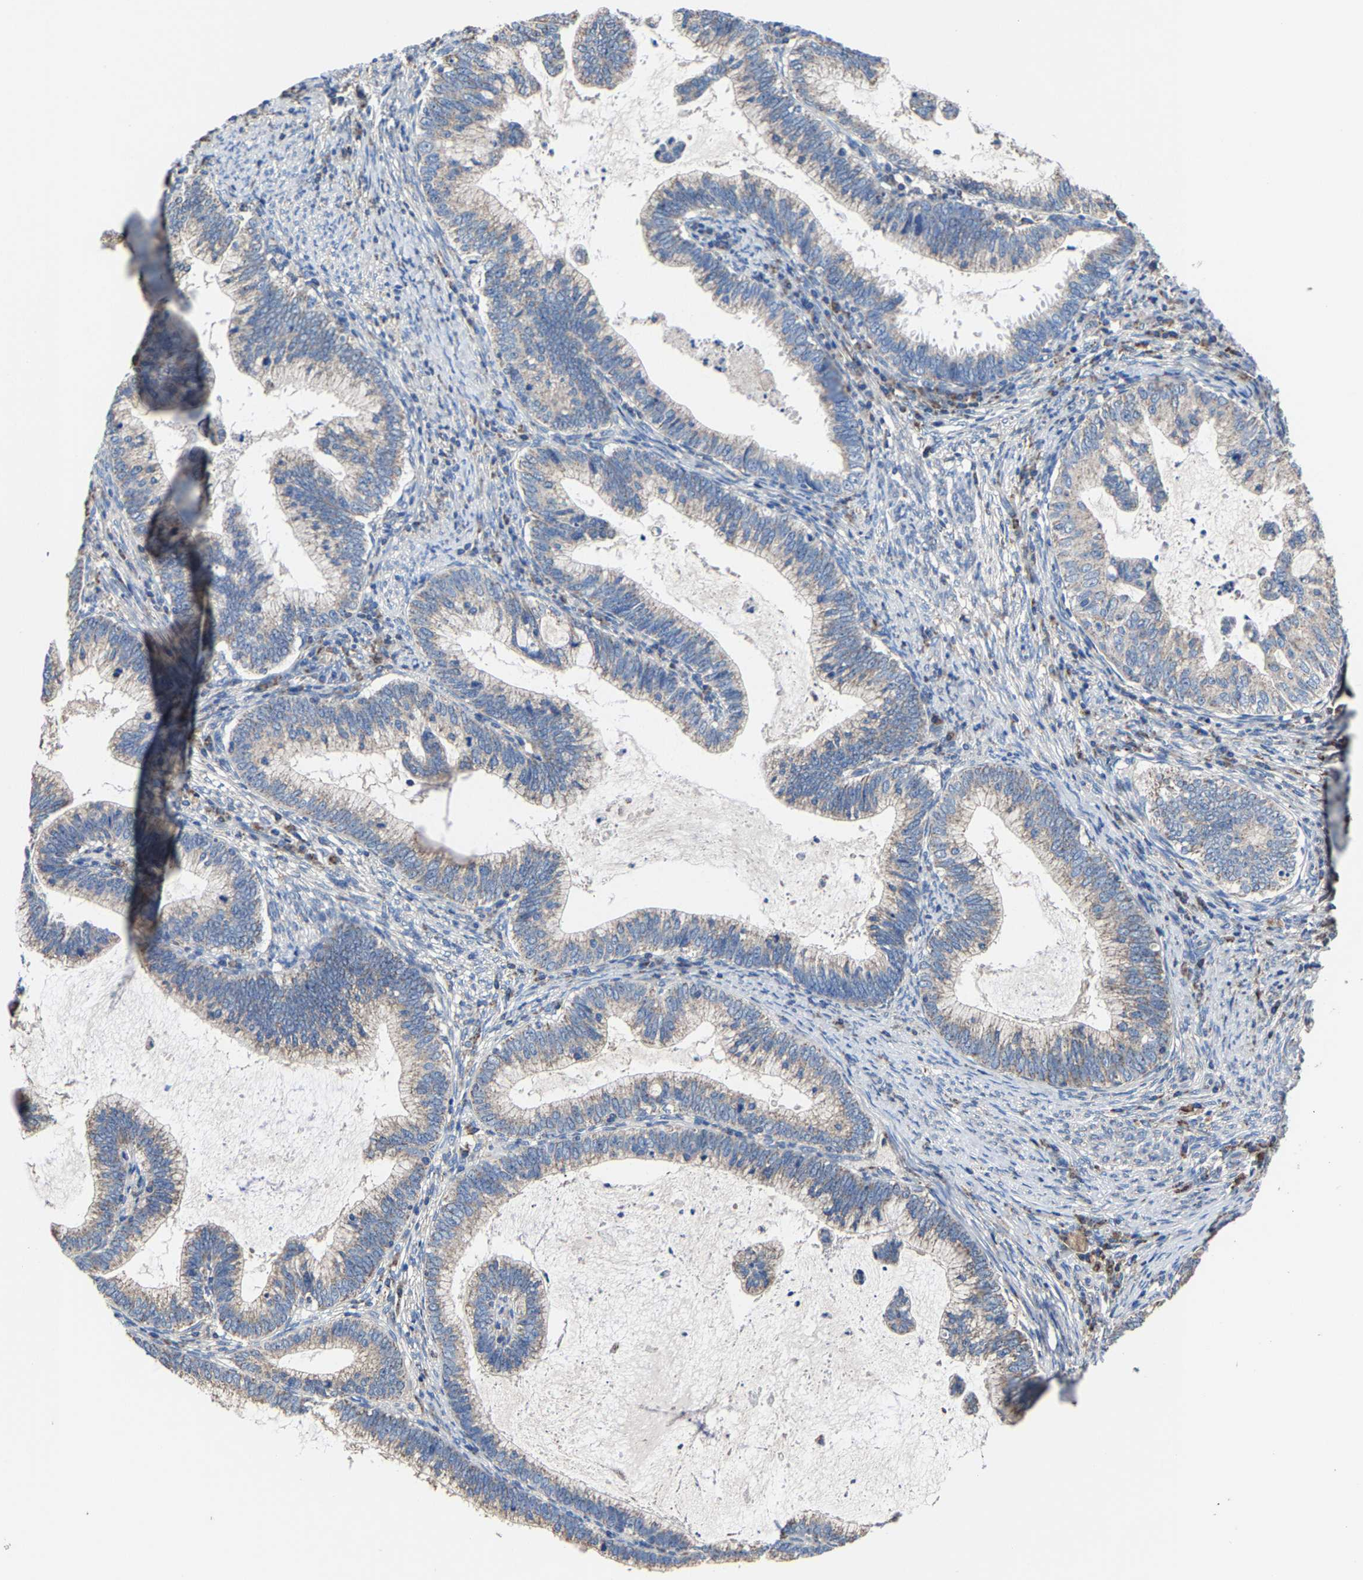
{"staining": {"intensity": "weak", "quantity": "<25%", "location": "cytoplasmic/membranous"}, "tissue": "cervical cancer", "cell_type": "Tumor cells", "image_type": "cancer", "snomed": [{"axis": "morphology", "description": "Adenocarcinoma, NOS"}, {"axis": "topography", "description": "Cervix"}], "caption": "A histopathology image of cervical cancer (adenocarcinoma) stained for a protein demonstrates no brown staining in tumor cells.", "gene": "ZCCHC7", "patient": {"sex": "female", "age": 36}}